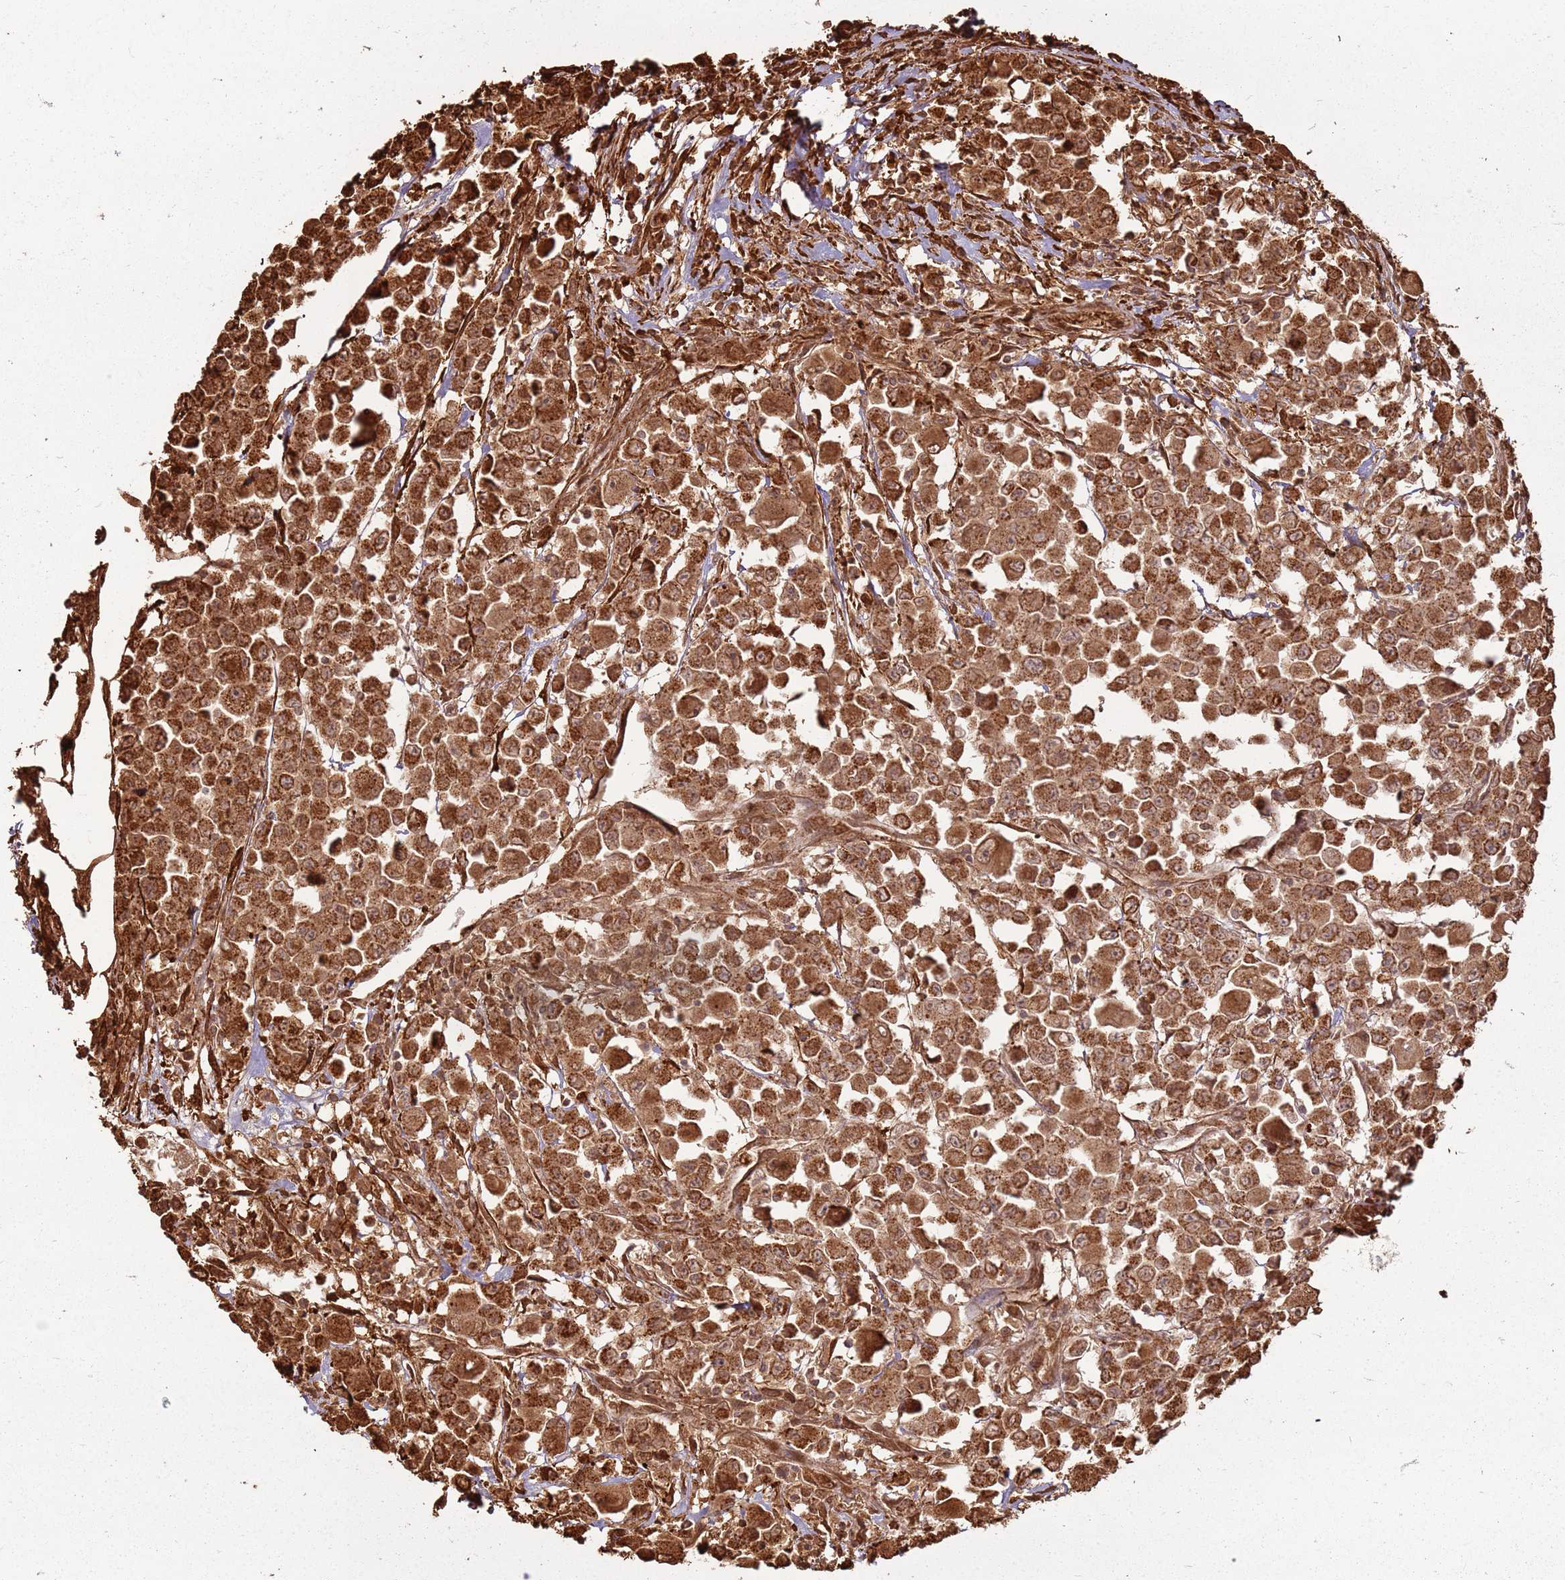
{"staining": {"intensity": "strong", "quantity": ">75%", "location": "cytoplasmic/membranous"}, "tissue": "colorectal cancer", "cell_type": "Tumor cells", "image_type": "cancer", "snomed": [{"axis": "morphology", "description": "Adenocarcinoma, NOS"}, {"axis": "topography", "description": "Colon"}], "caption": "A photomicrograph of adenocarcinoma (colorectal) stained for a protein demonstrates strong cytoplasmic/membranous brown staining in tumor cells.", "gene": "DDX59", "patient": {"sex": "male", "age": 51}}